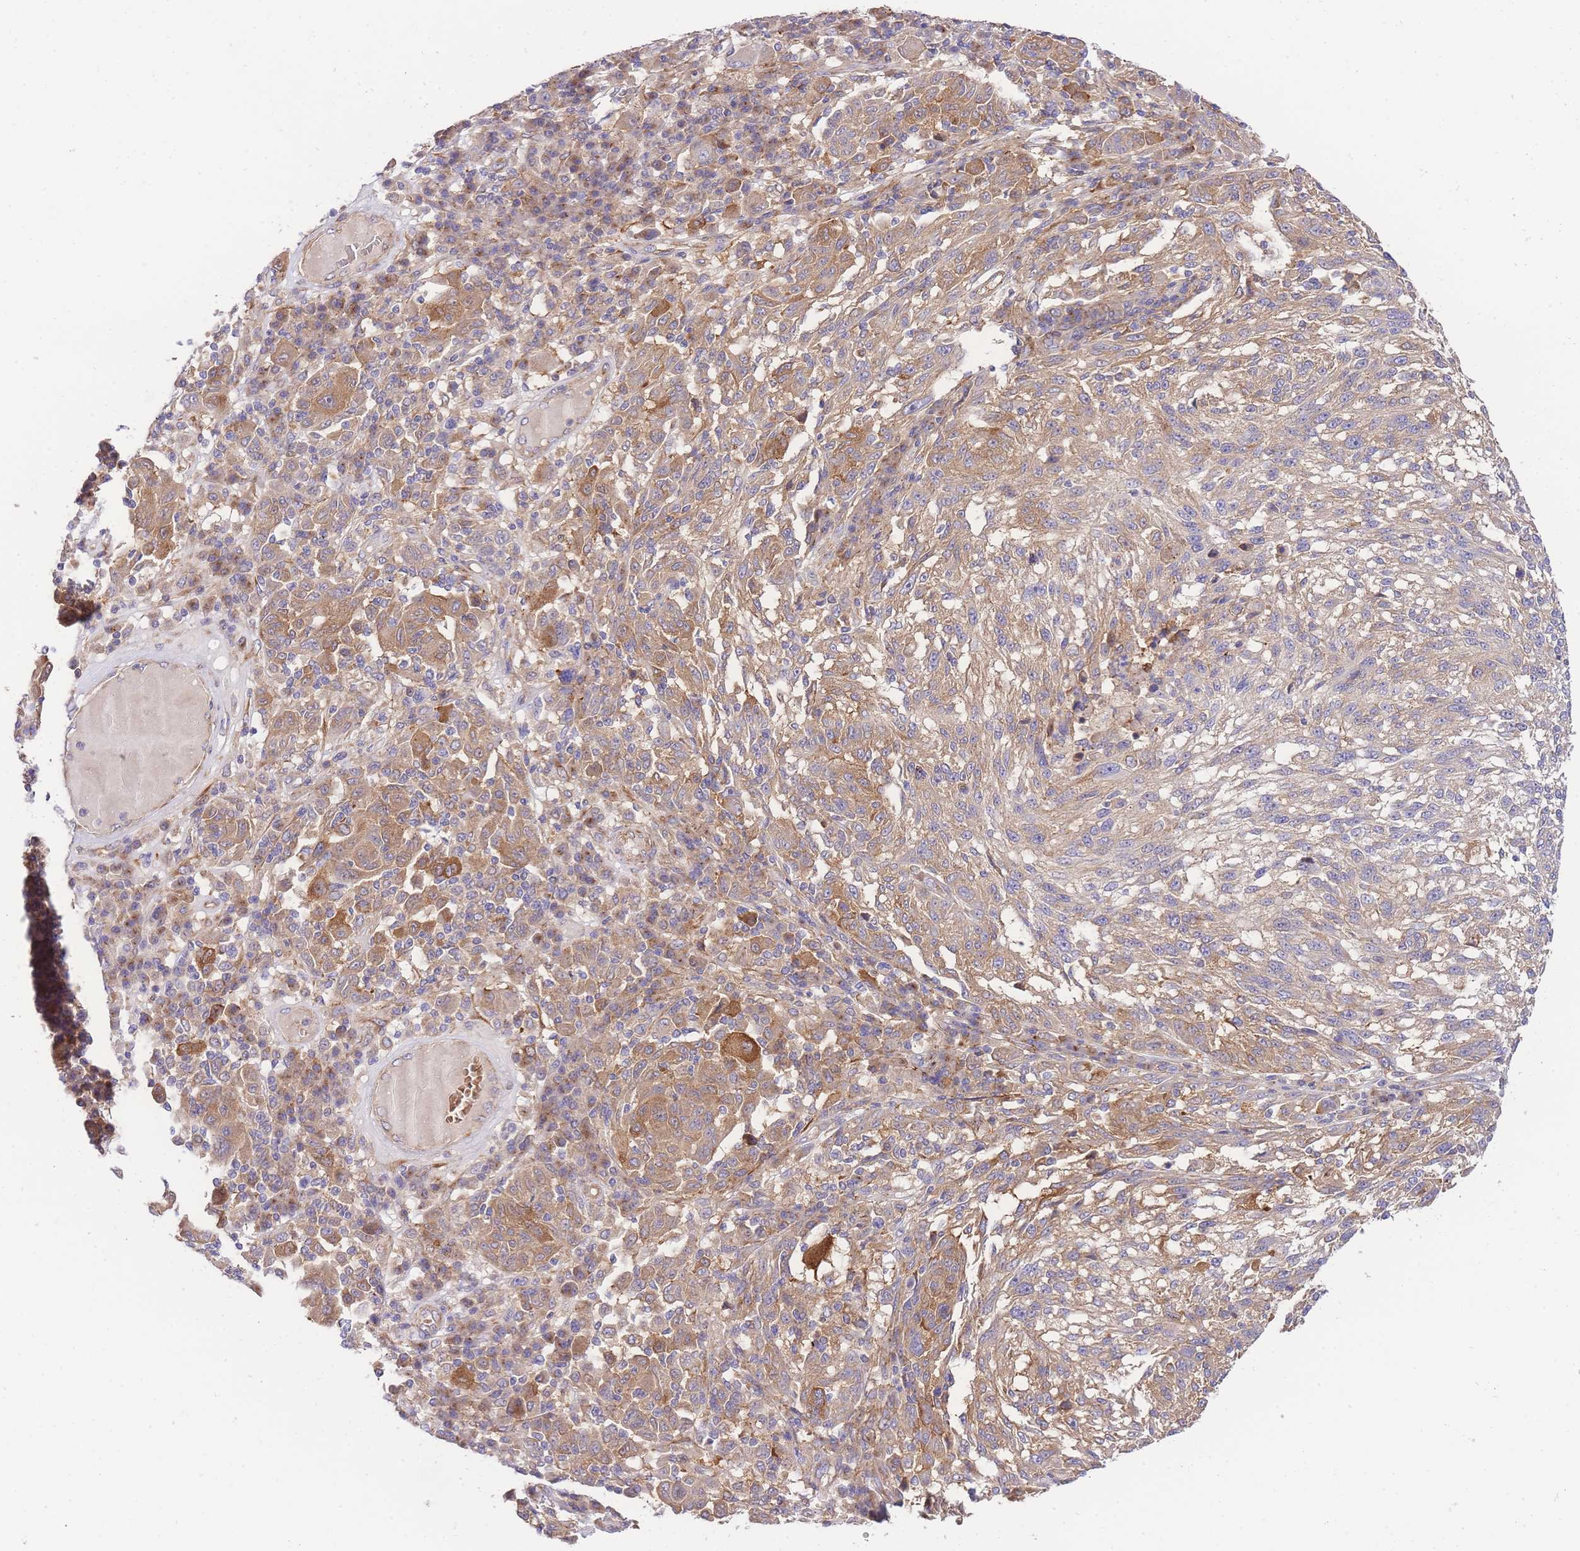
{"staining": {"intensity": "moderate", "quantity": ">75%", "location": "cytoplasmic/membranous"}, "tissue": "melanoma", "cell_type": "Tumor cells", "image_type": "cancer", "snomed": [{"axis": "morphology", "description": "Malignant melanoma, NOS"}, {"axis": "topography", "description": "Skin"}], "caption": "Melanoma stained with a protein marker shows moderate staining in tumor cells.", "gene": "INSYN2B", "patient": {"sex": "male", "age": 53}}